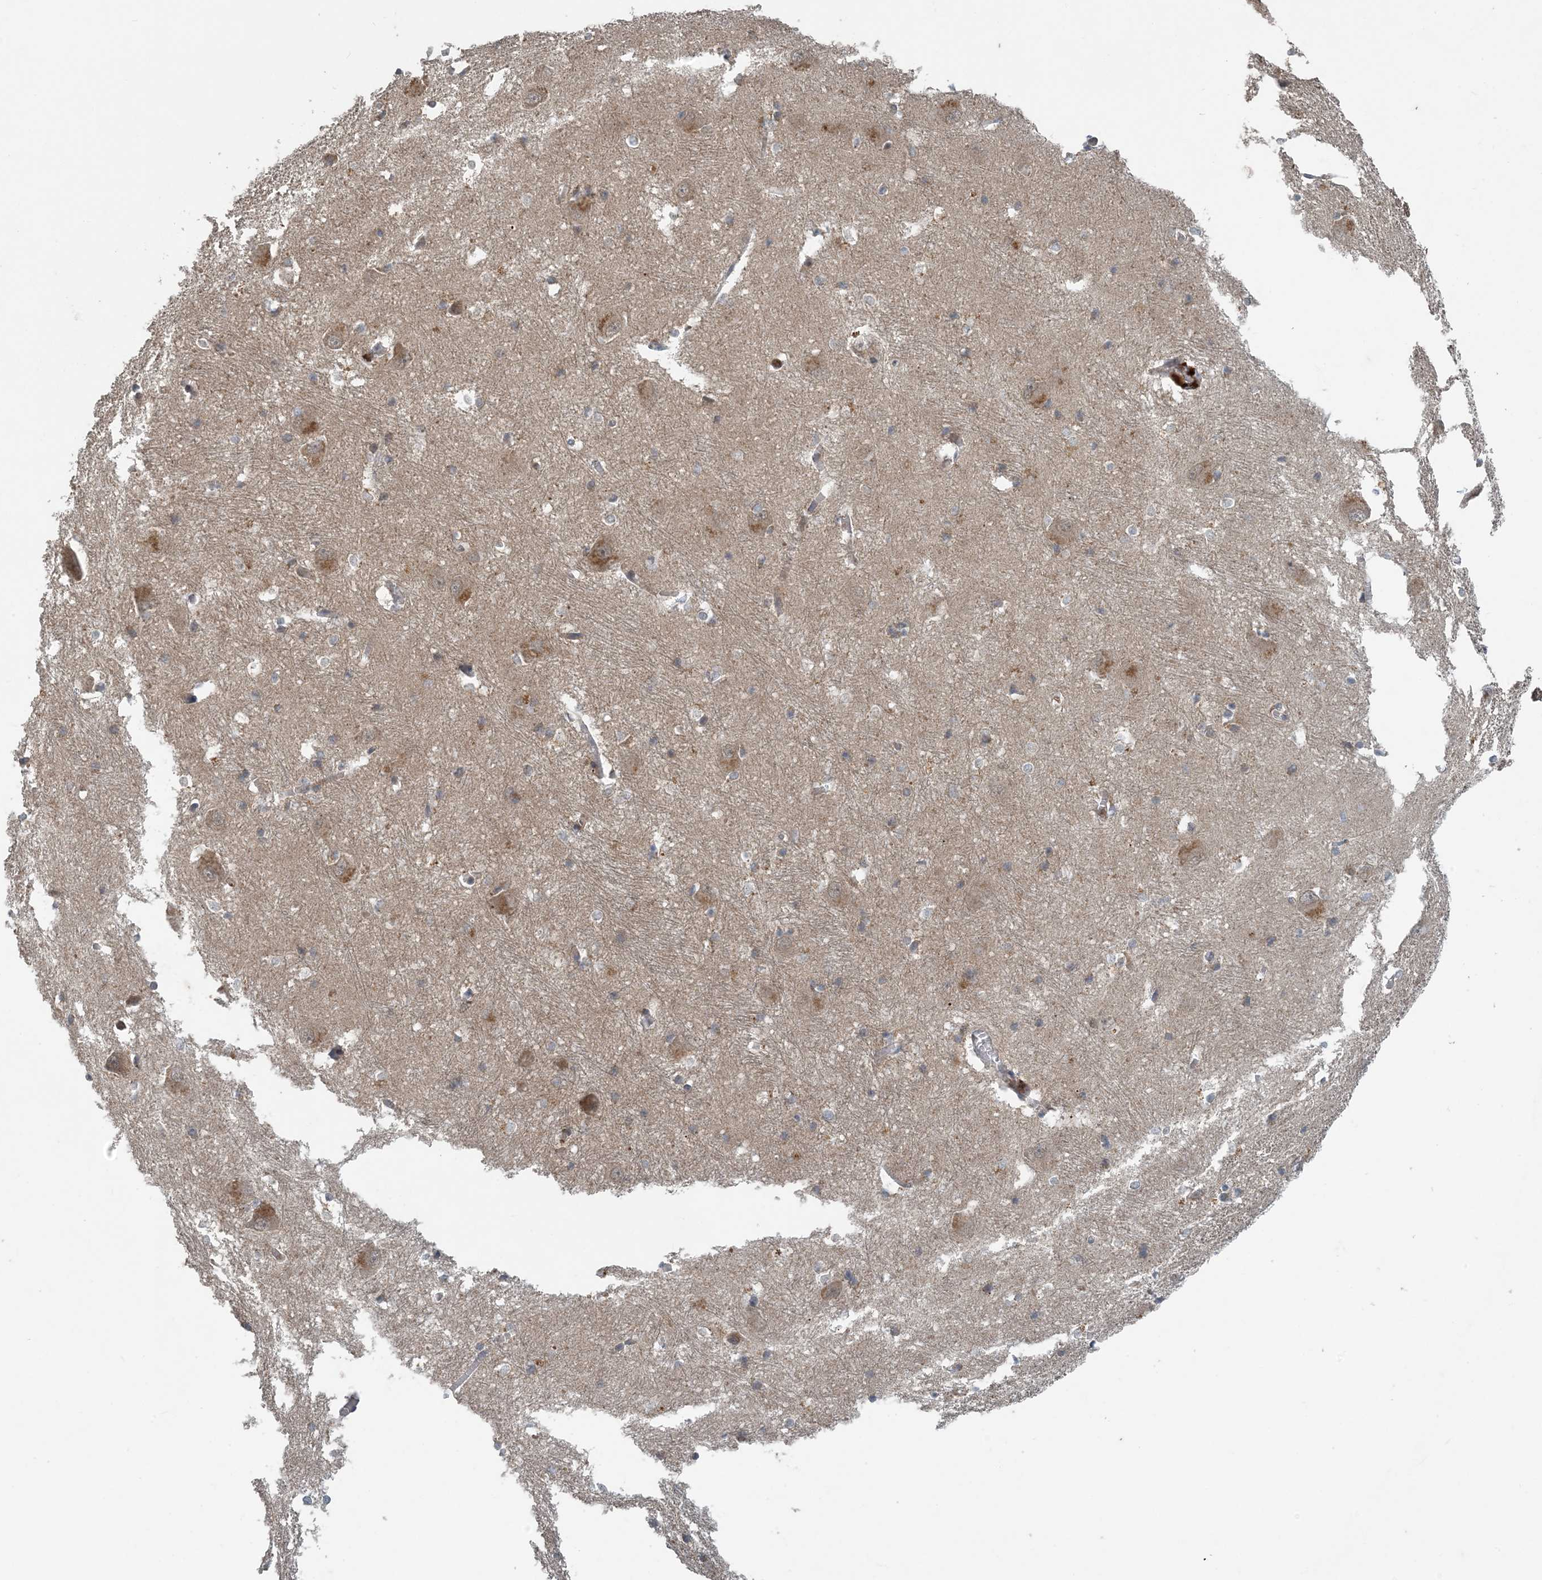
{"staining": {"intensity": "negative", "quantity": "none", "location": "none"}, "tissue": "caudate", "cell_type": "Glial cells", "image_type": "normal", "snomed": [{"axis": "morphology", "description": "Normal tissue, NOS"}, {"axis": "topography", "description": "Lateral ventricle wall"}], "caption": "Protein analysis of unremarkable caudate demonstrates no significant staining in glial cells.", "gene": "MYO9B", "patient": {"sex": "male", "age": 37}}